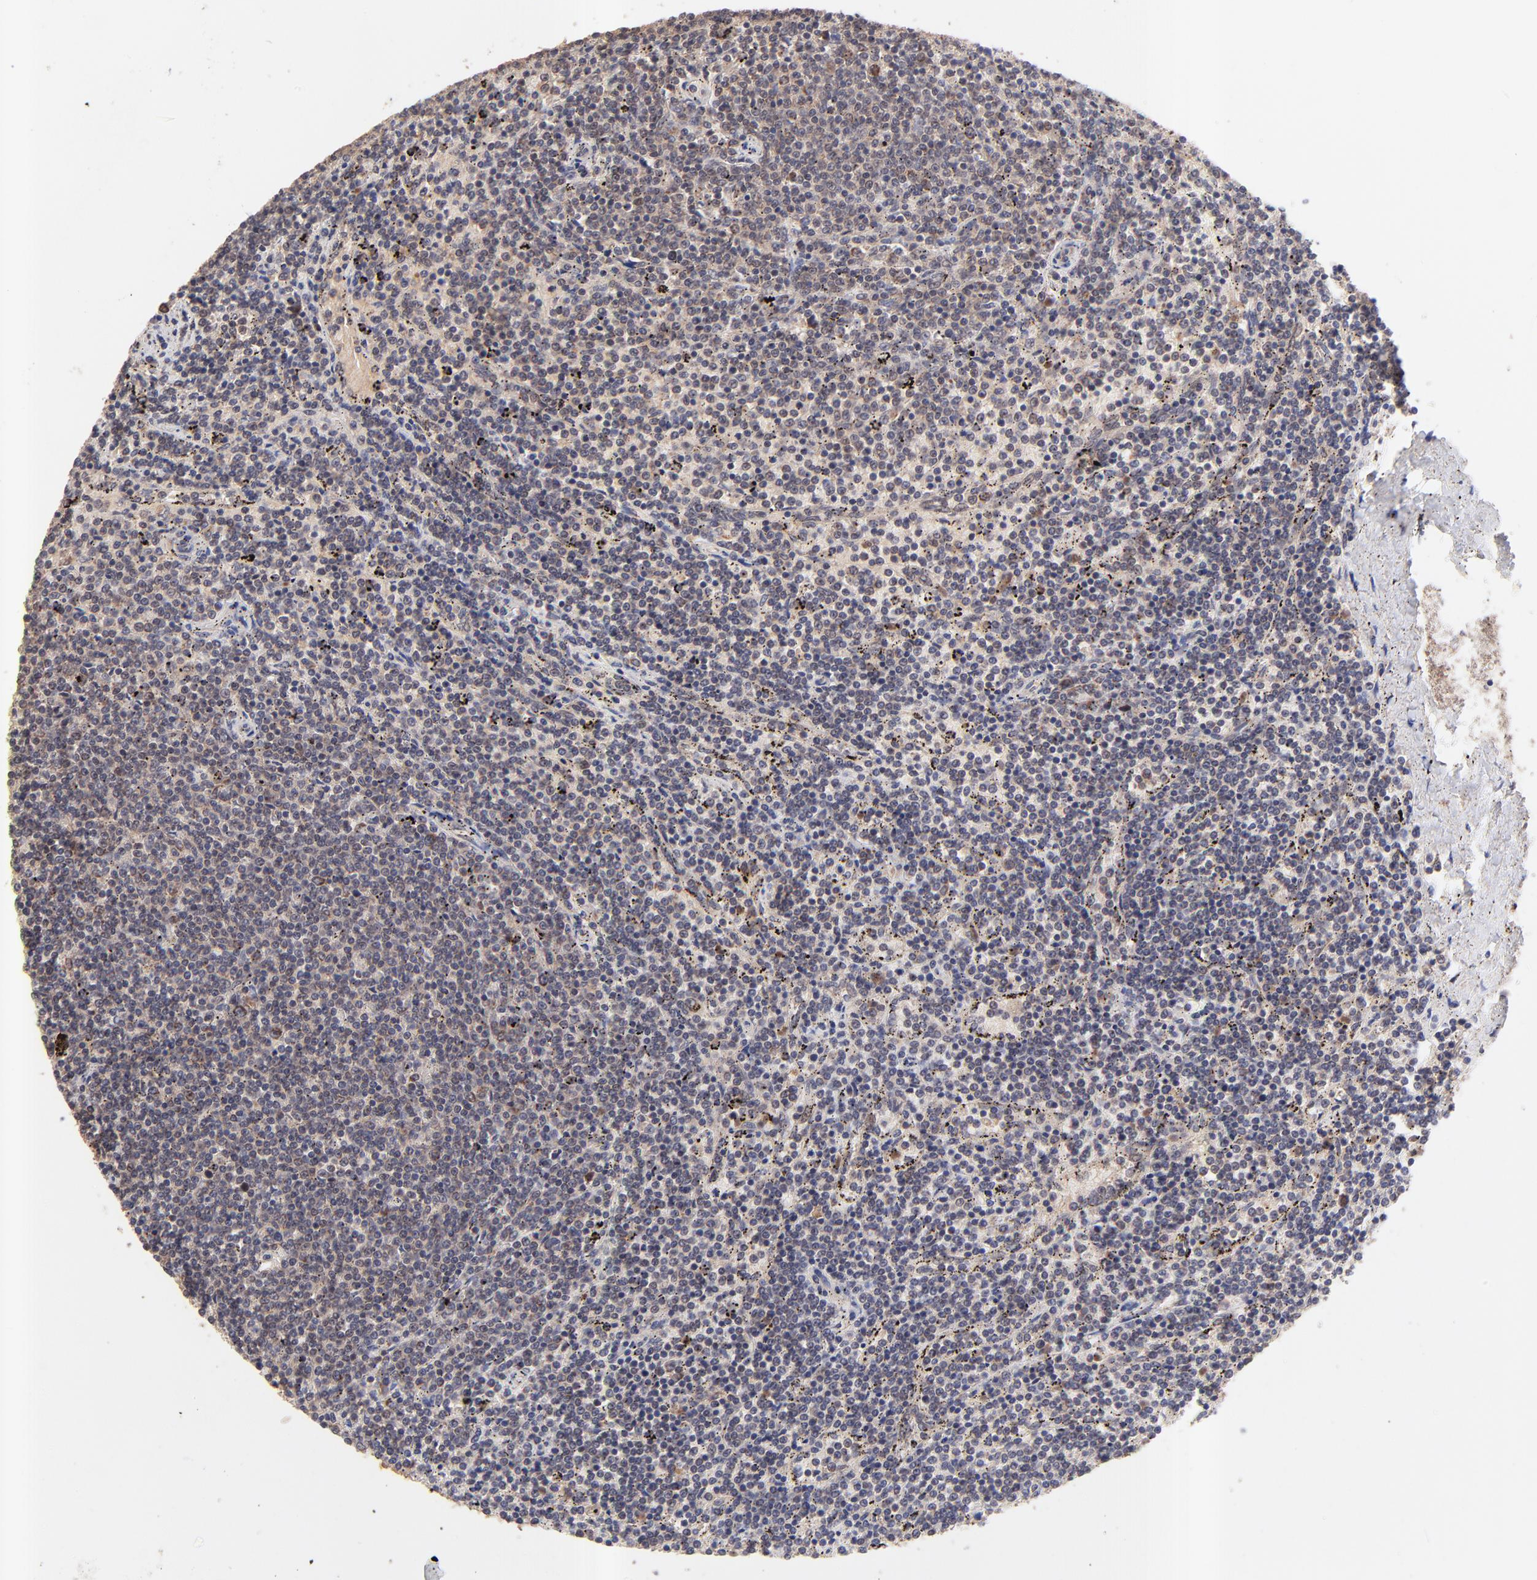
{"staining": {"intensity": "weak", "quantity": "<25%", "location": "cytoplasmic/membranous"}, "tissue": "lymphoma", "cell_type": "Tumor cells", "image_type": "cancer", "snomed": [{"axis": "morphology", "description": "Malignant lymphoma, non-Hodgkin's type, Low grade"}, {"axis": "topography", "description": "Spleen"}], "caption": "Immunohistochemistry photomicrograph of neoplastic tissue: malignant lymphoma, non-Hodgkin's type (low-grade) stained with DAB (3,3'-diaminobenzidine) reveals no significant protein staining in tumor cells.", "gene": "BAIAP2L2", "patient": {"sex": "female", "age": 50}}